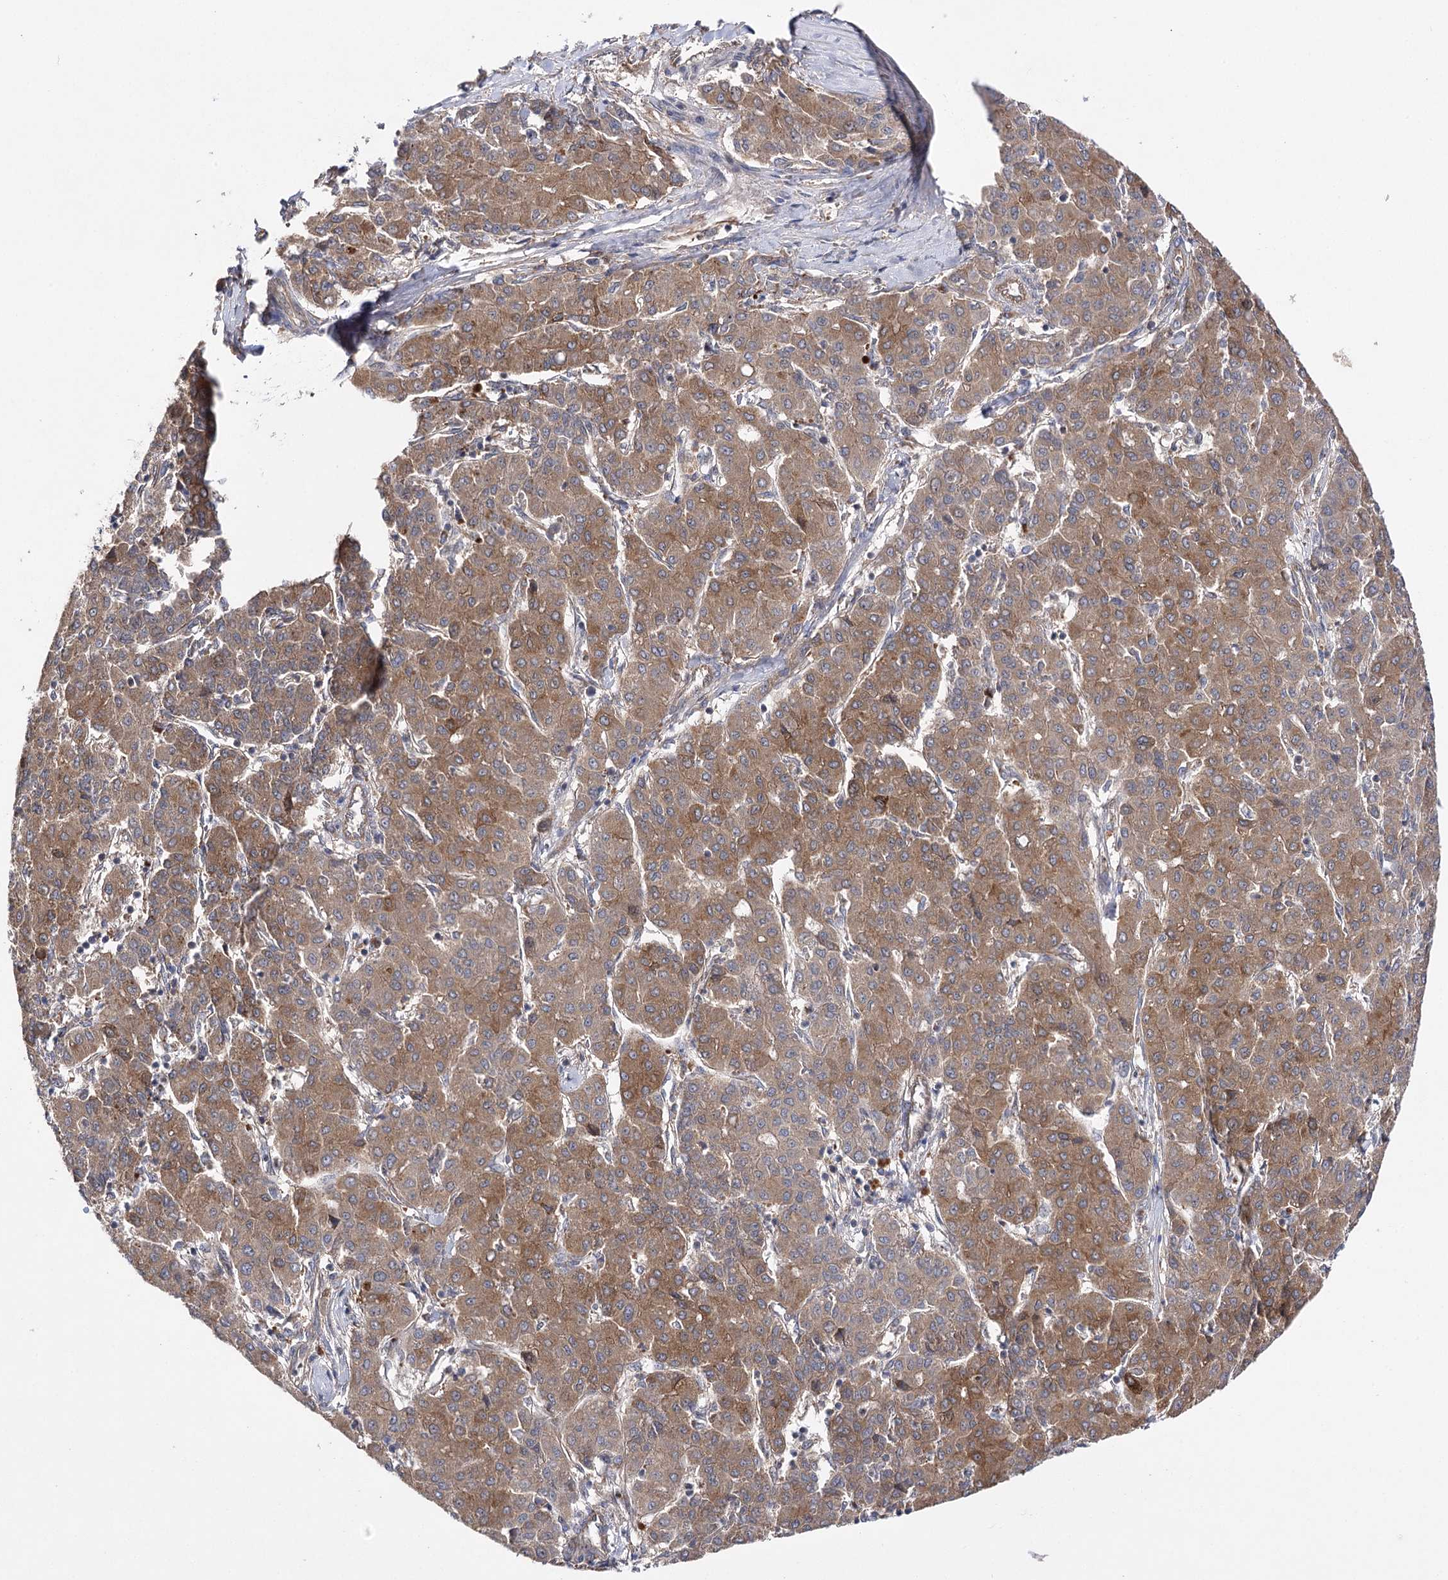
{"staining": {"intensity": "moderate", "quantity": ">75%", "location": "cytoplasmic/membranous"}, "tissue": "liver cancer", "cell_type": "Tumor cells", "image_type": "cancer", "snomed": [{"axis": "morphology", "description": "Carcinoma, Hepatocellular, NOS"}, {"axis": "topography", "description": "Liver"}], "caption": "IHC staining of liver cancer (hepatocellular carcinoma), which exhibits medium levels of moderate cytoplasmic/membranous staining in approximately >75% of tumor cells indicating moderate cytoplasmic/membranous protein positivity. The staining was performed using DAB (brown) for protein detection and nuclei were counterstained in hematoxylin (blue).", "gene": "BCR", "patient": {"sex": "male", "age": 65}}